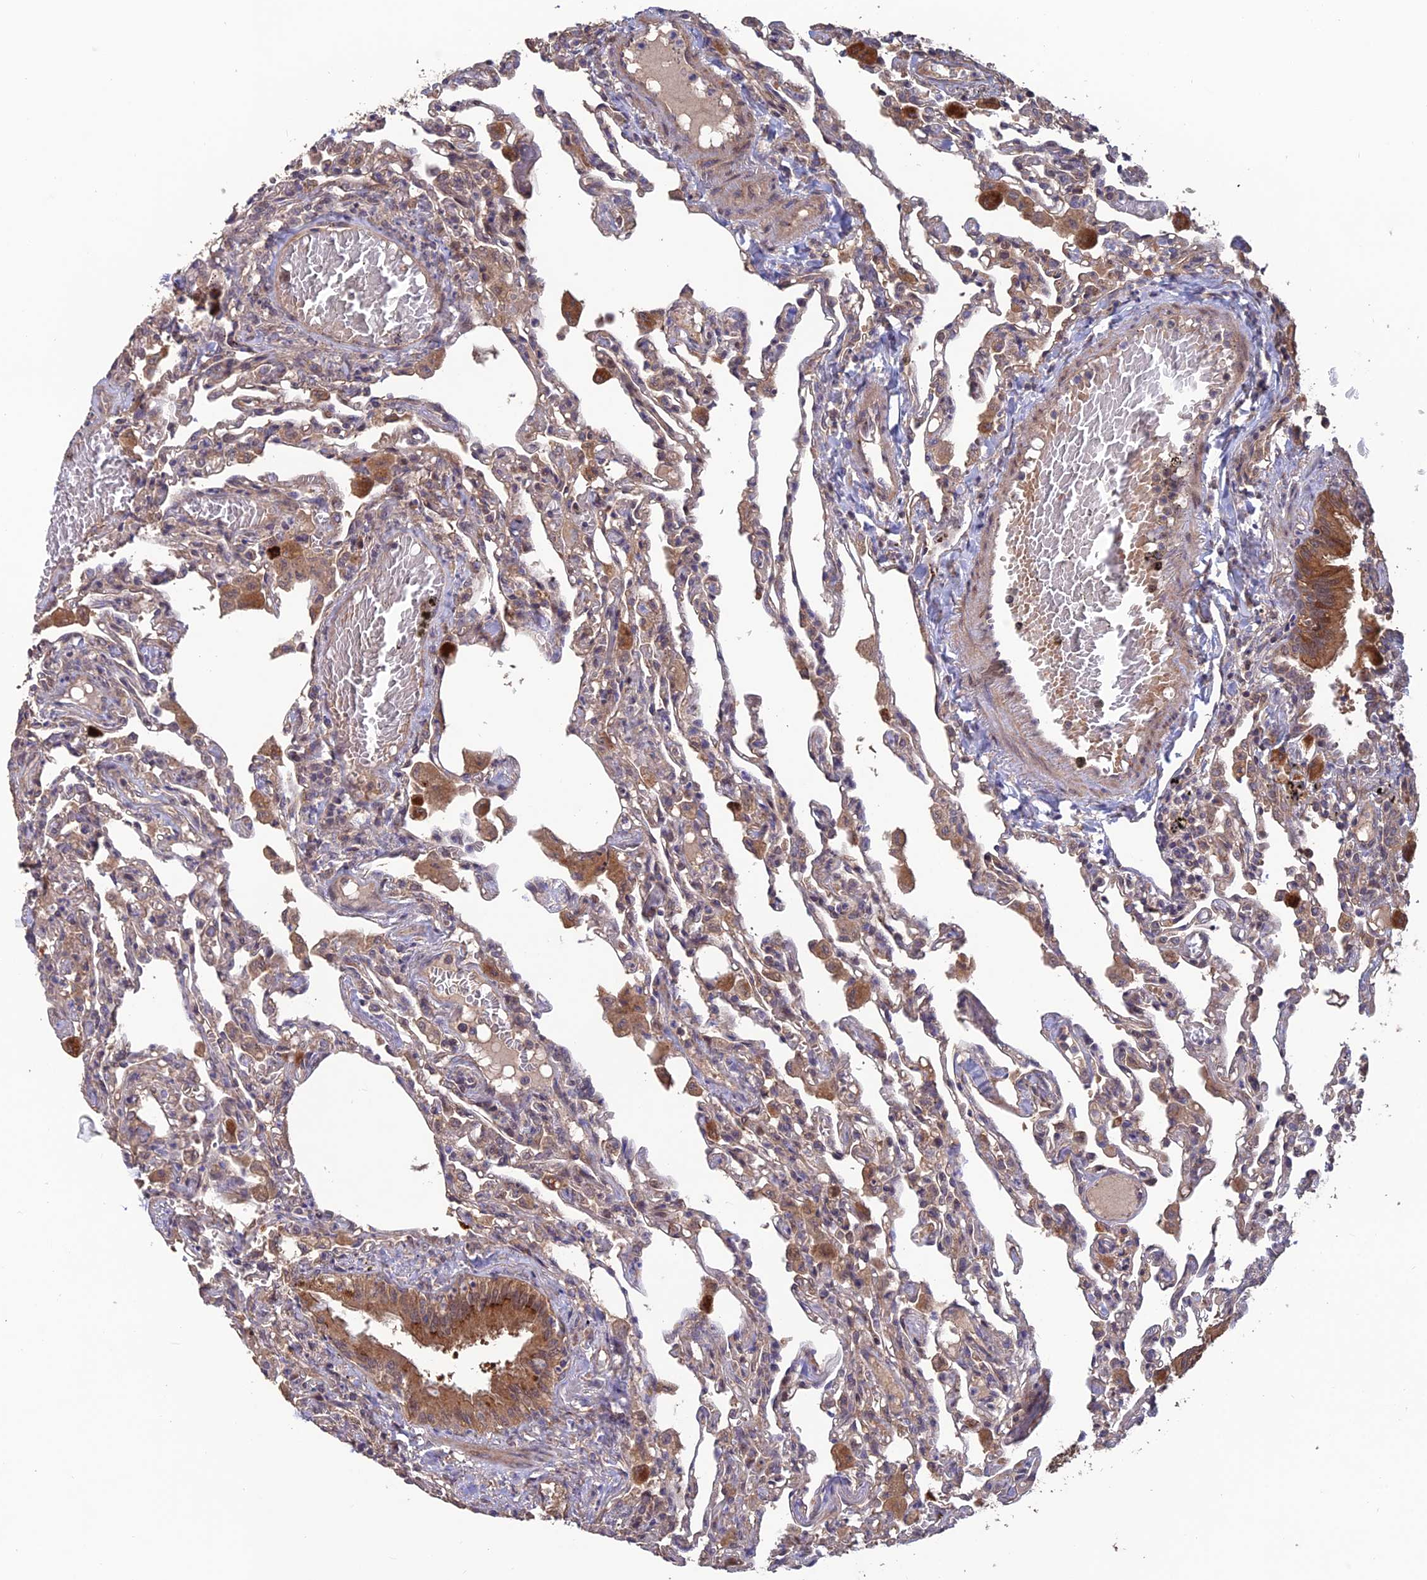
{"staining": {"intensity": "weak", "quantity": "<25%", "location": "cytoplasmic/membranous"}, "tissue": "lung", "cell_type": "Alveolar cells", "image_type": "normal", "snomed": [{"axis": "morphology", "description": "Normal tissue, NOS"}, {"axis": "topography", "description": "Bronchus"}, {"axis": "topography", "description": "Lung"}], "caption": "An image of lung stained for a protein shows no brown staining in alveolar cells.", "gene": "SHISA5", "patient": {"sex": "female", "age": 49}}